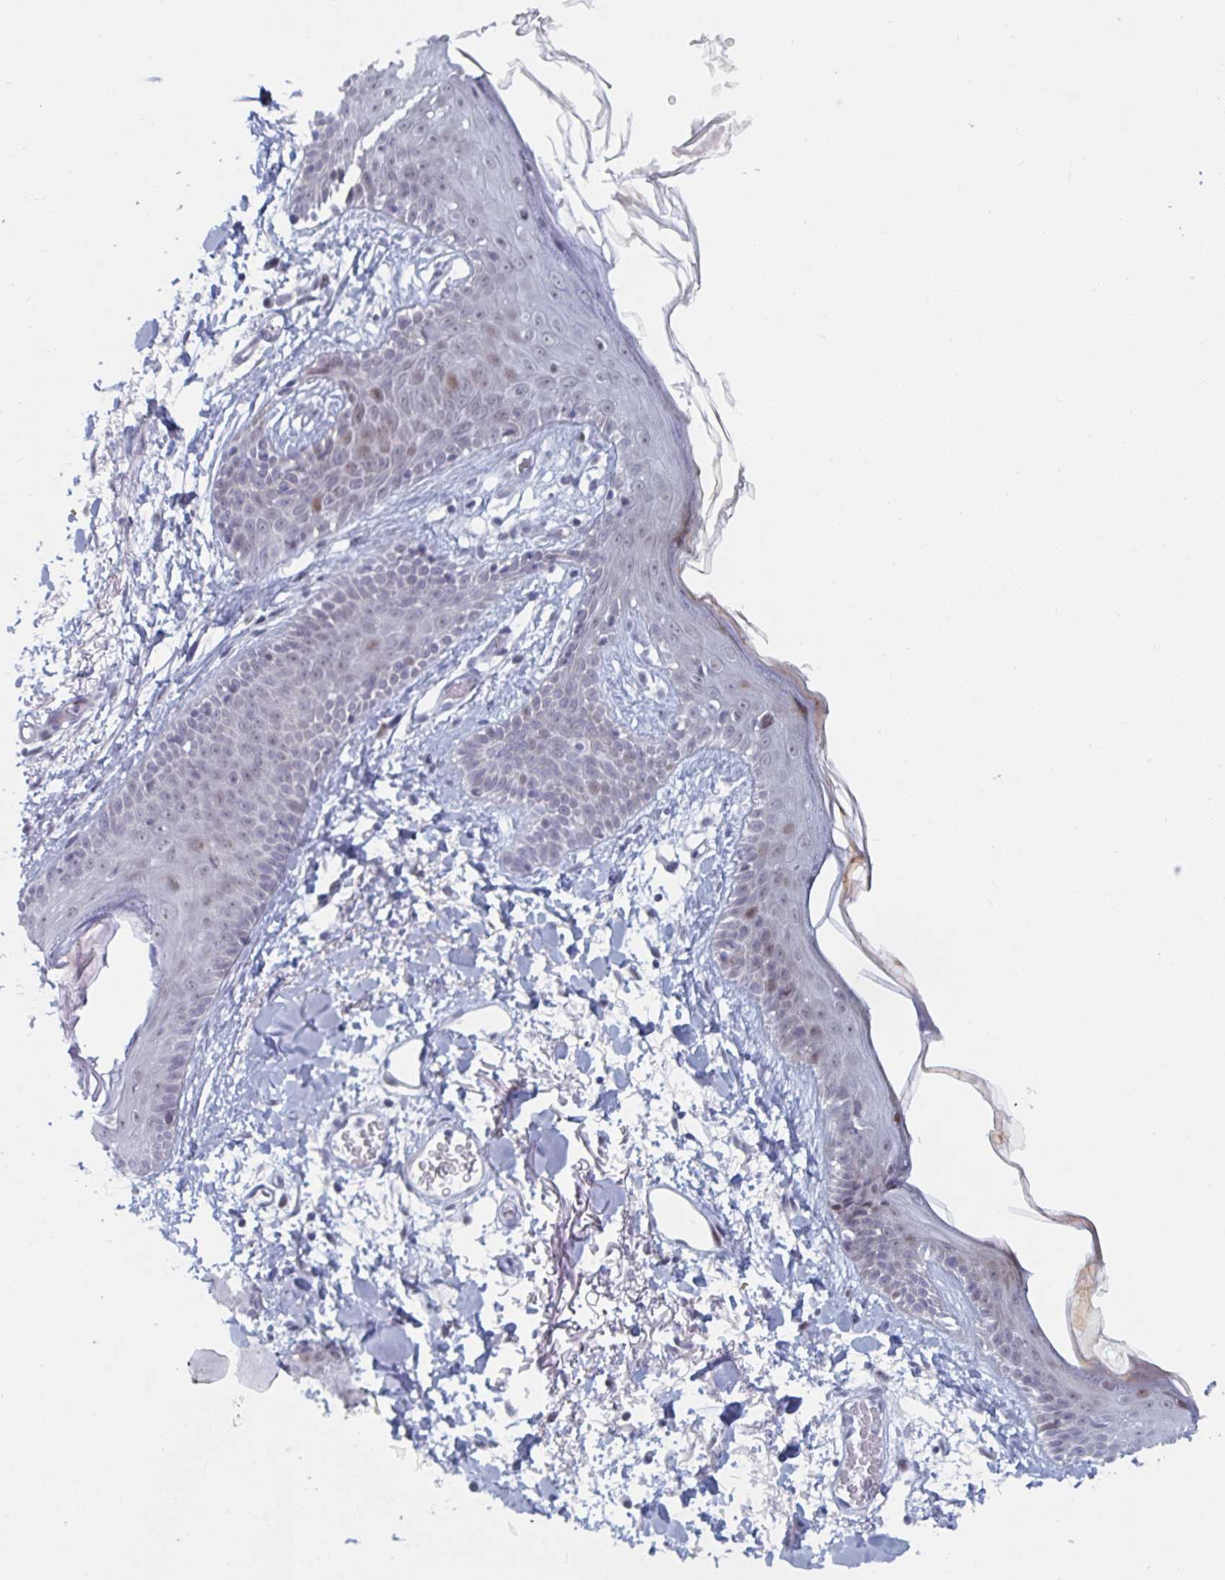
{"staining": {"intensity": "negative", "quantity": "none", "location": "none"}, "tissue": "skin", "cell_type": "Fibroblasts", "image_type": "normal", "snomed": [{"axis": "morphology", "description": "Normal tissue, NOS"}, {"axis": "topography", "description": "Skin"}], "caption": "Immunohistochemistry (IHC) histopathology image of benign skin: human skin stained with DAB displays no significant protein expression in fibroblasts.", "gene": "NR1H2", "patient": {"sex": "male", "age": 79}}